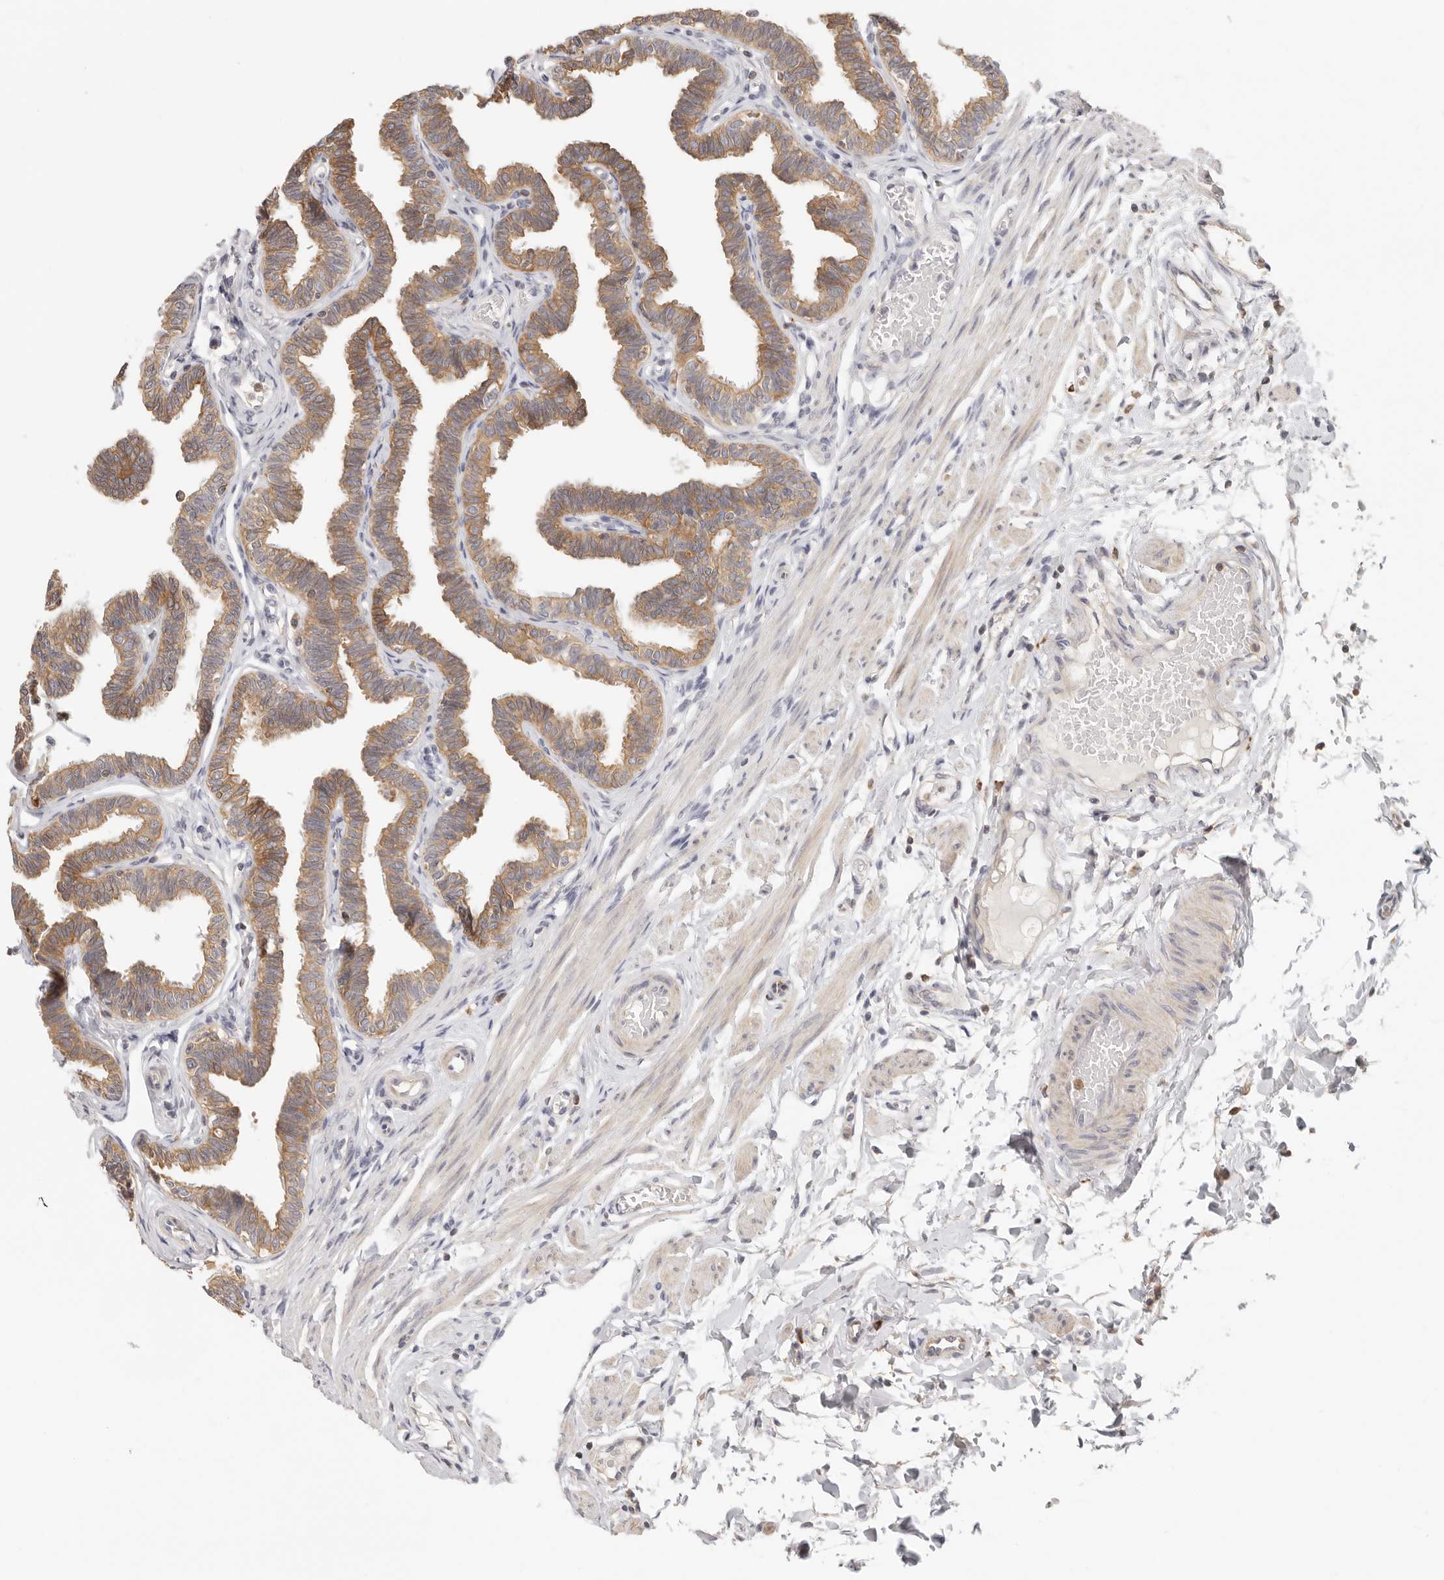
{"staining": {"intensity": "moderate", "quantity": ">75%", "location": "cytoplasmic/membranous"}, "tissue": "fallopian tube", "cell_type": "Glandular cells", "image_type": "normal", "snomed": [{"axis": "morphology", "description": "Normal tissue, NOS"}, {"axis": "topography", "description": "Fallopian tube"}, {"axis": "topography", "description": "Ovary"}], "caption": "Fallopian tube stained with immunohistochemistry (IHC) exhibits moderate cytoplasmic/membranous staining in approximately >75% of glandular cells.", "gene": "ANXA9", "patient": {"sex": "female", "age": 23}}